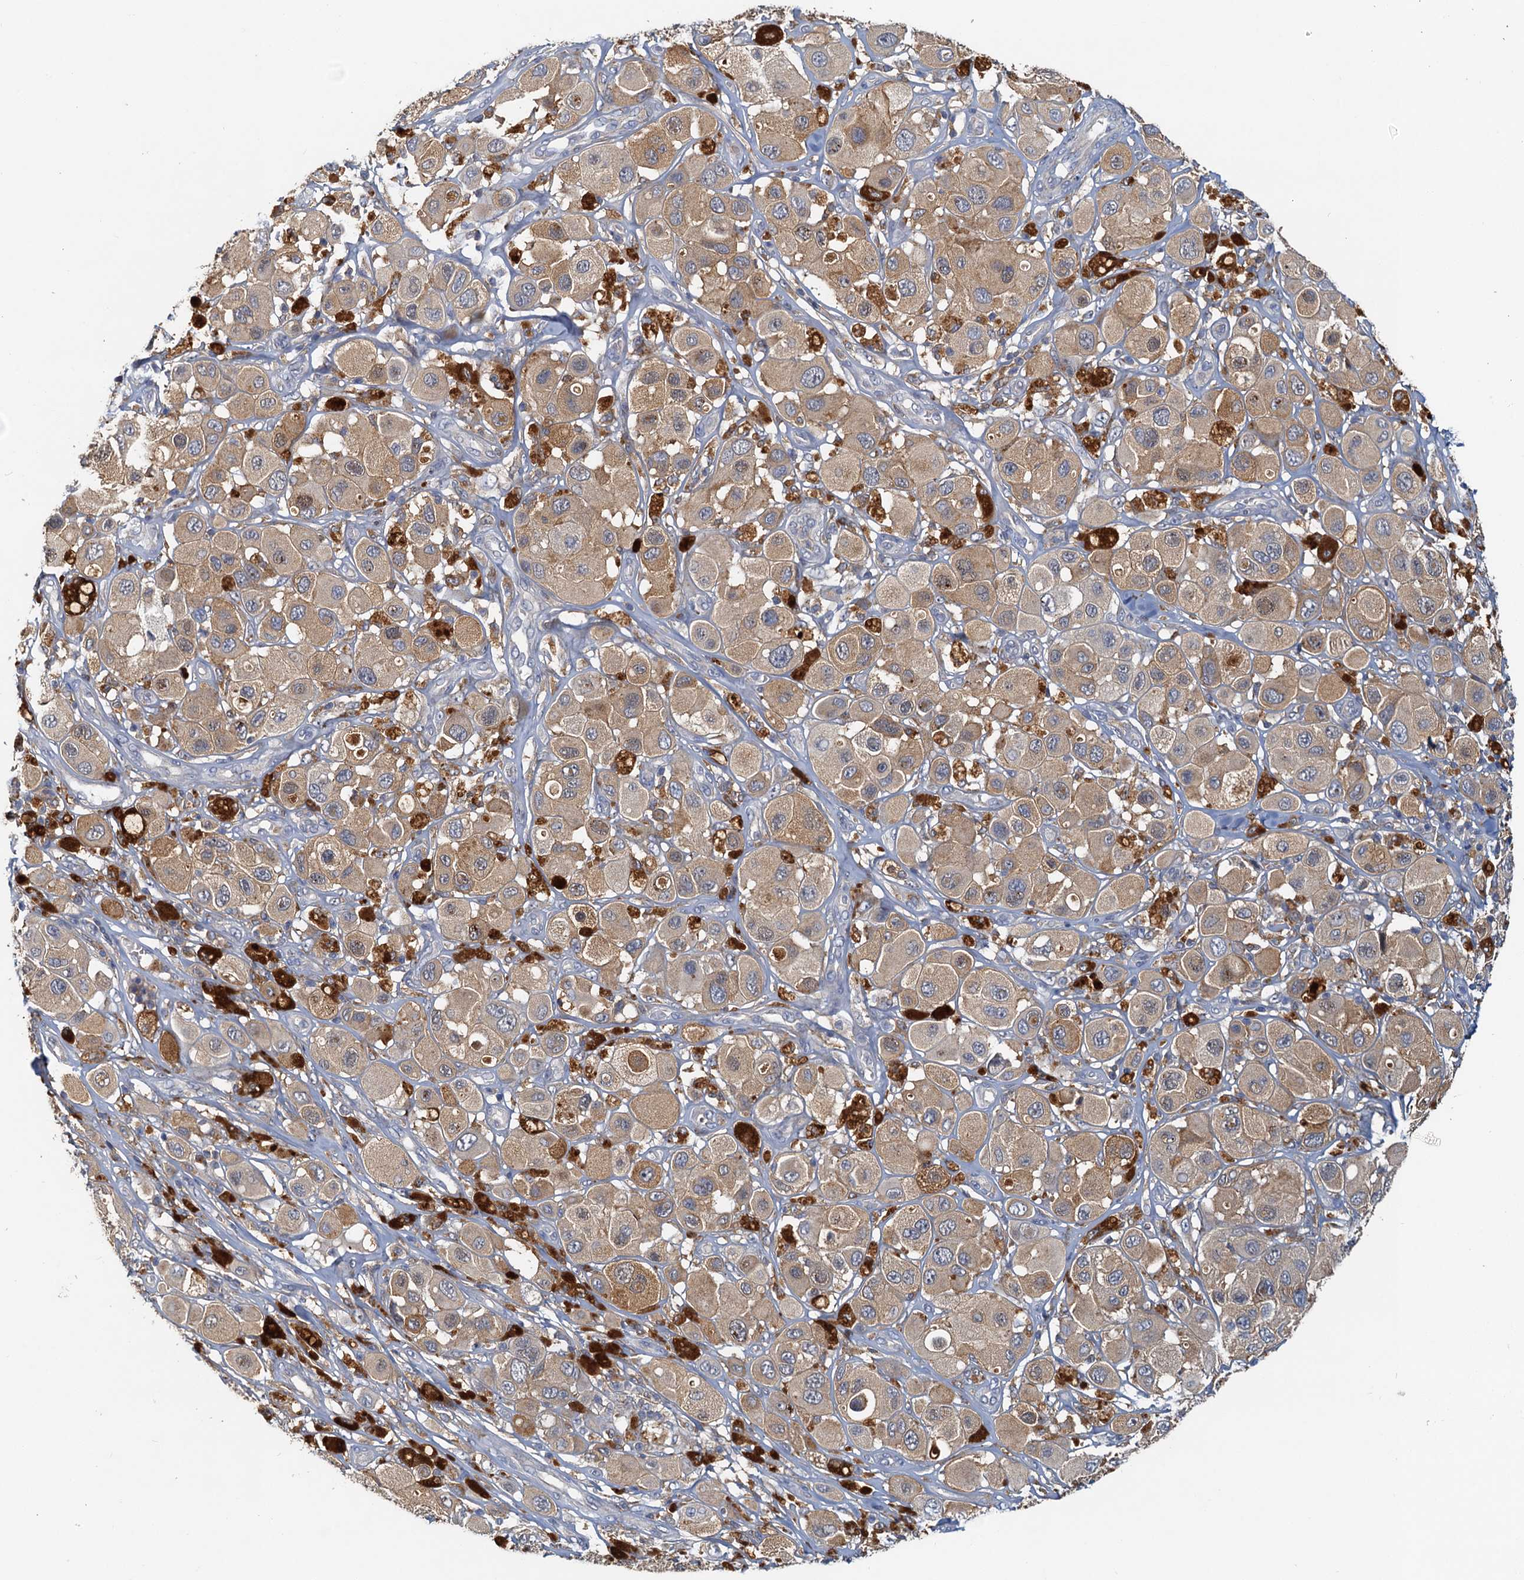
{"staining": {"intensity": "moderate", "quantity": ">75%", "location": "cytoplasmic/membranous"}, "tissue": "melanoma", "cell_type": "Tumor cells", "image_type": "cancer", "snomed": [{"axis": "morphology", "description": "Malignant melanoma, Metastatic site"}, {"axis": "topography", "description": "Skin"}], "caption": "Tumor cells exhibit medium levels of moderate cytoplasmic/membranous expression in about >75% of cells in melanoma.", "gene": "TOLLIP", "patient": {"sex": "male", "age": 41}}